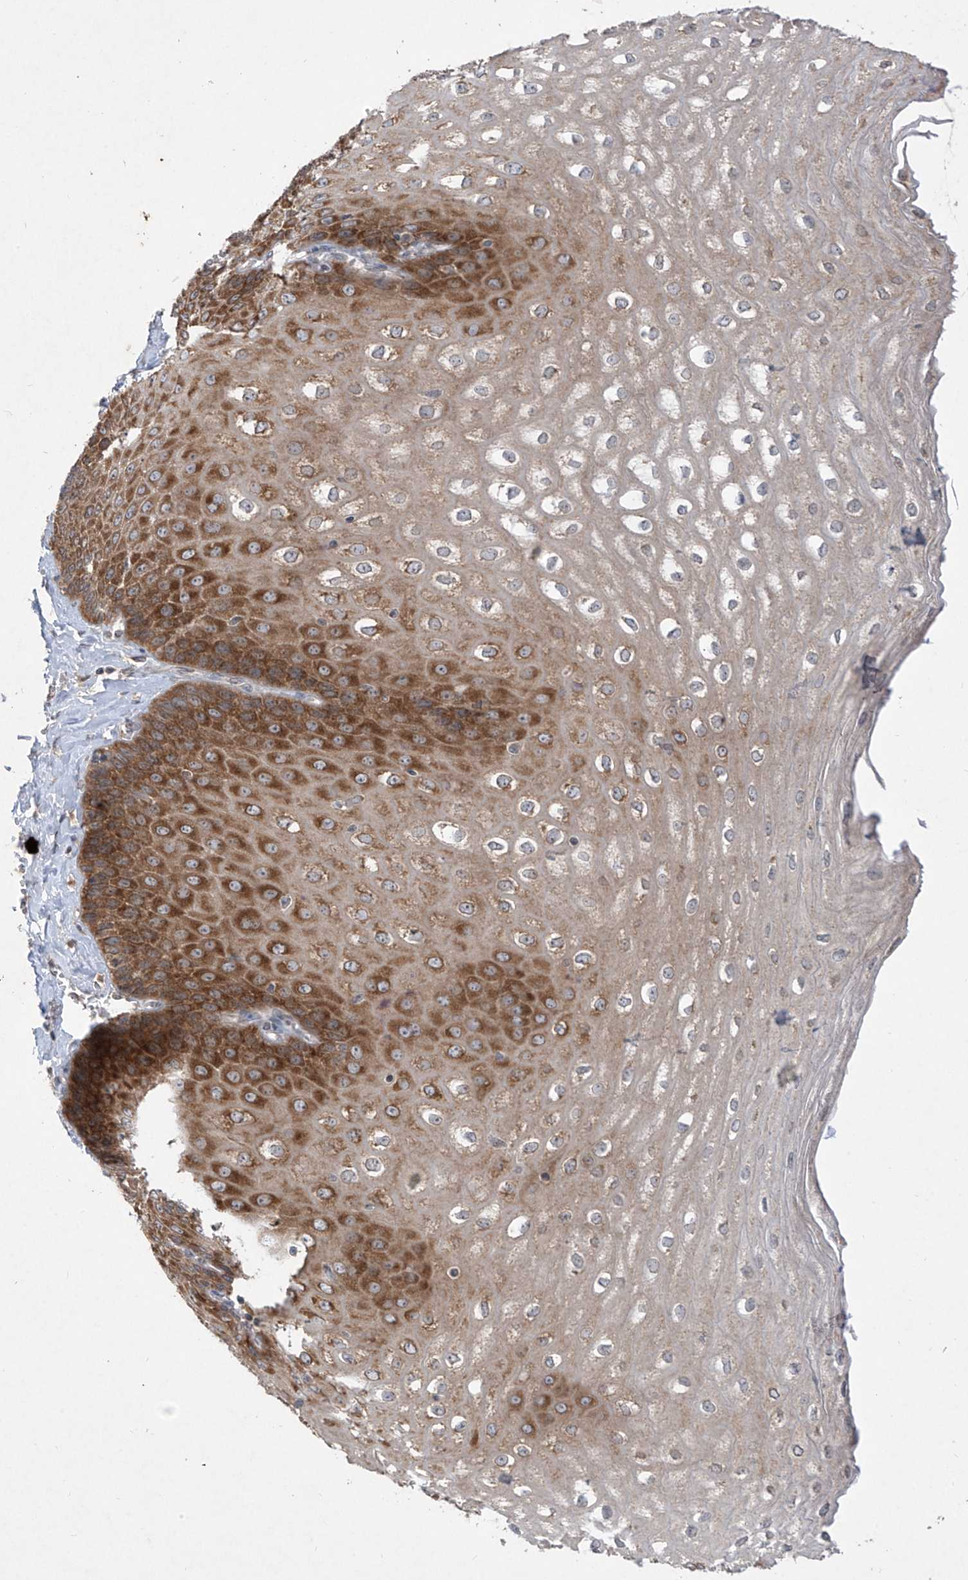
{"staining": {"intensity": "strong", "quantity": "25%-75%", "location": "cytoplasmic/membranous"}, "tissue": "esophagus", "cell_type": "Squamous epithelial cells", "image_type": "normal", "snomed": [{"axis": "morphology", "description": "Normal tissue, NOS"}, {"axis": "topography", "description": "Esophagus"}], "caption": "High-magnification brightfield microscopy of normal esophagus stained with DAB (3,3'-diaminobenzidine) (brown) and counterstained with hematoxylin (blue). squamous epithelial cells exhibit strong cytoplasmic/membranous positivity is appreciated in approximately25%-75% of cells. Immunohistochemistry stains the protein of interest in brown and the nuclei are stained blue.", "gene": "RPL34", "patient": {"sex": "male", "age": 60}}